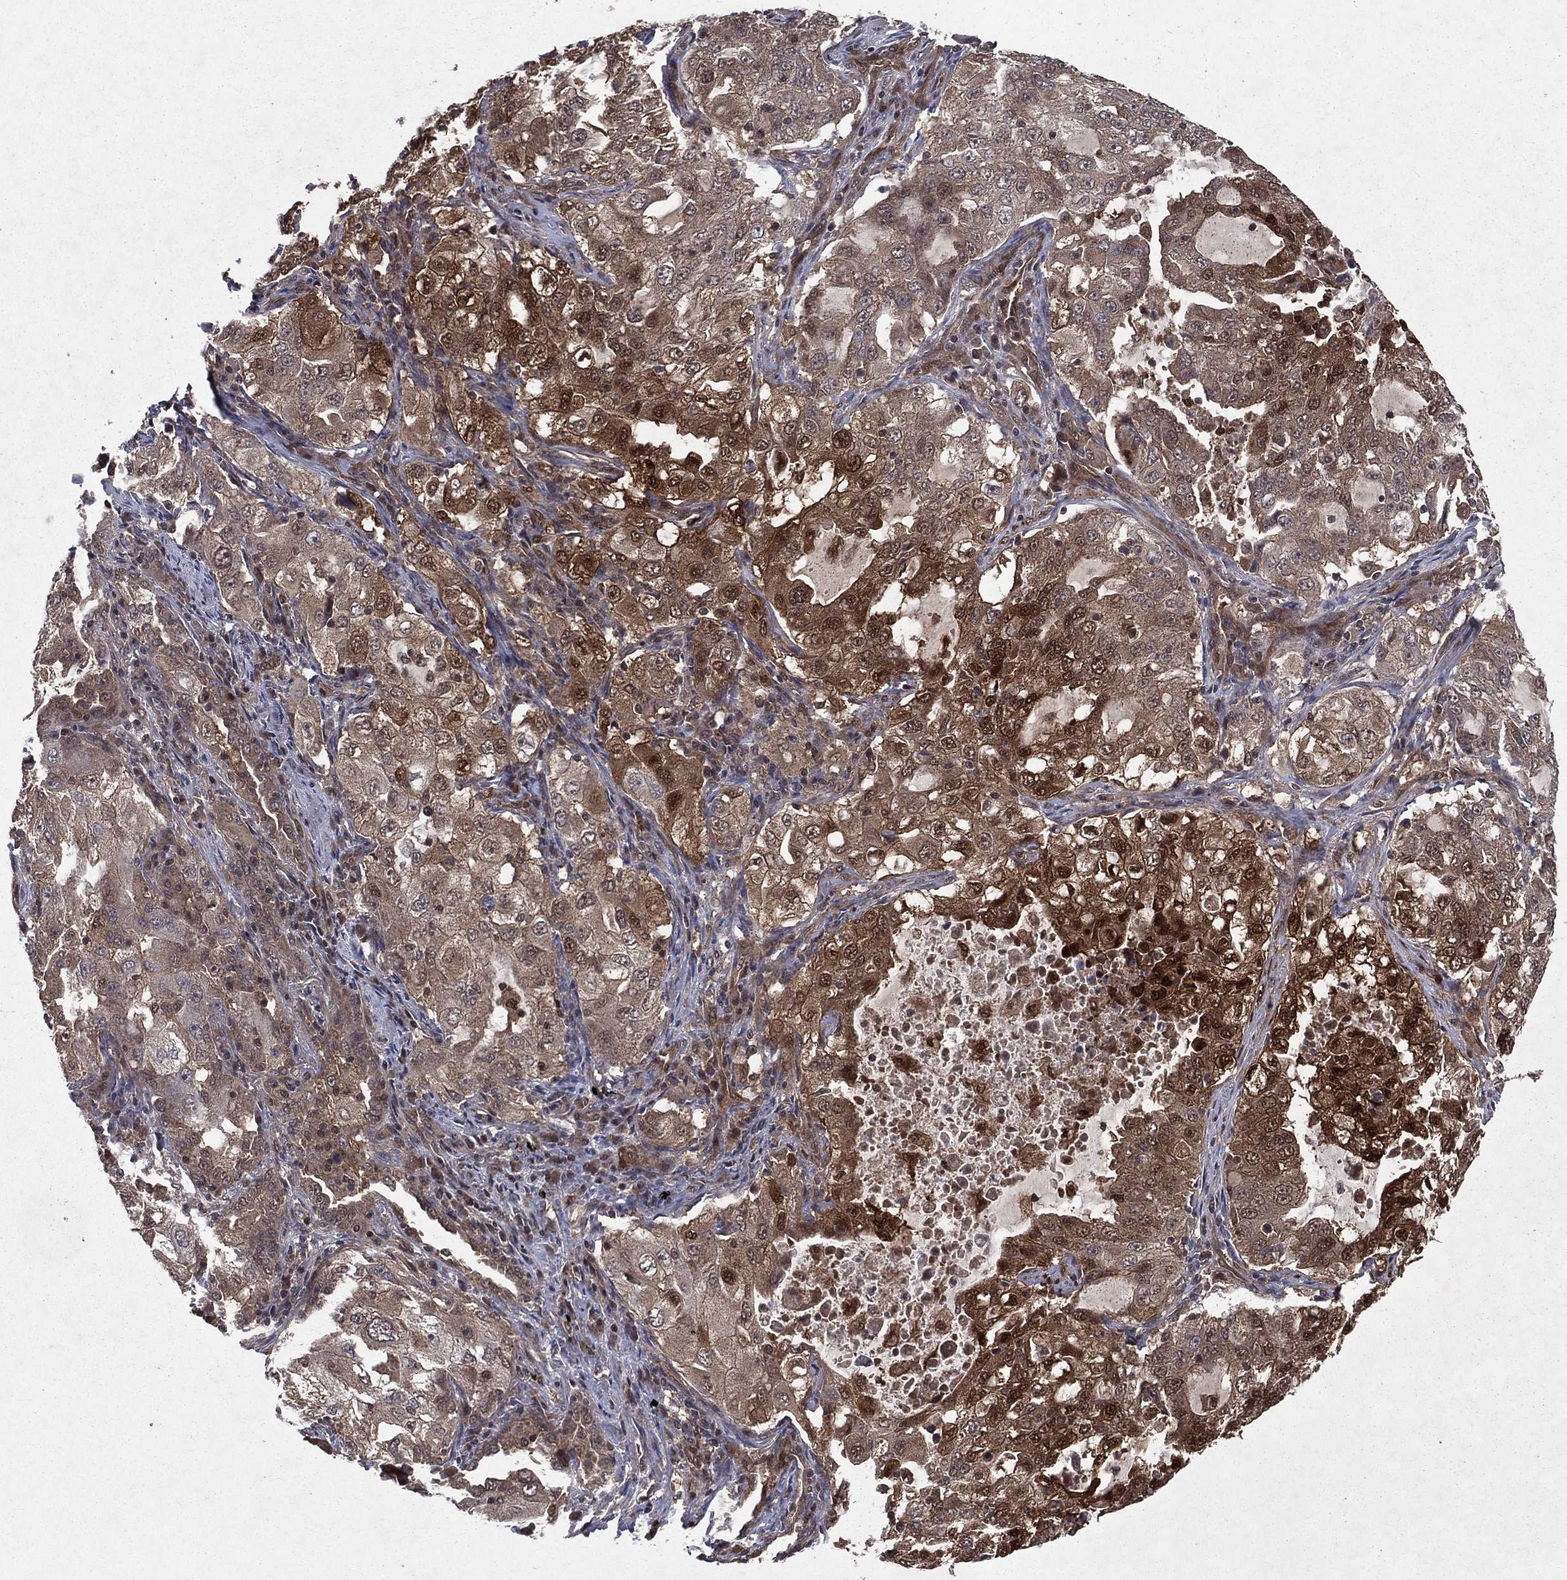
{"staining": {"intensity": "strong", "quantity": "<25%", "location": "cytoplasmic/membranous,nuclear"}, "tissue": "lung cancer", "cell_type": "Tumor cells", "image_type": "cancer", "snomed": [{"axis": "morphology", "description": "Adenocarcinoma, NOS"}, {"axis": "topography", "description": "Lung"}], "caption": "Human adenocarcinoma (lung) stained with a brown dye demonstrates strong cytoplasmic/membranous and nuclear positive staining in about <25% of tumor cells.", "gene": "FGD1", "patient": {"sex": "female", "age": 61}}